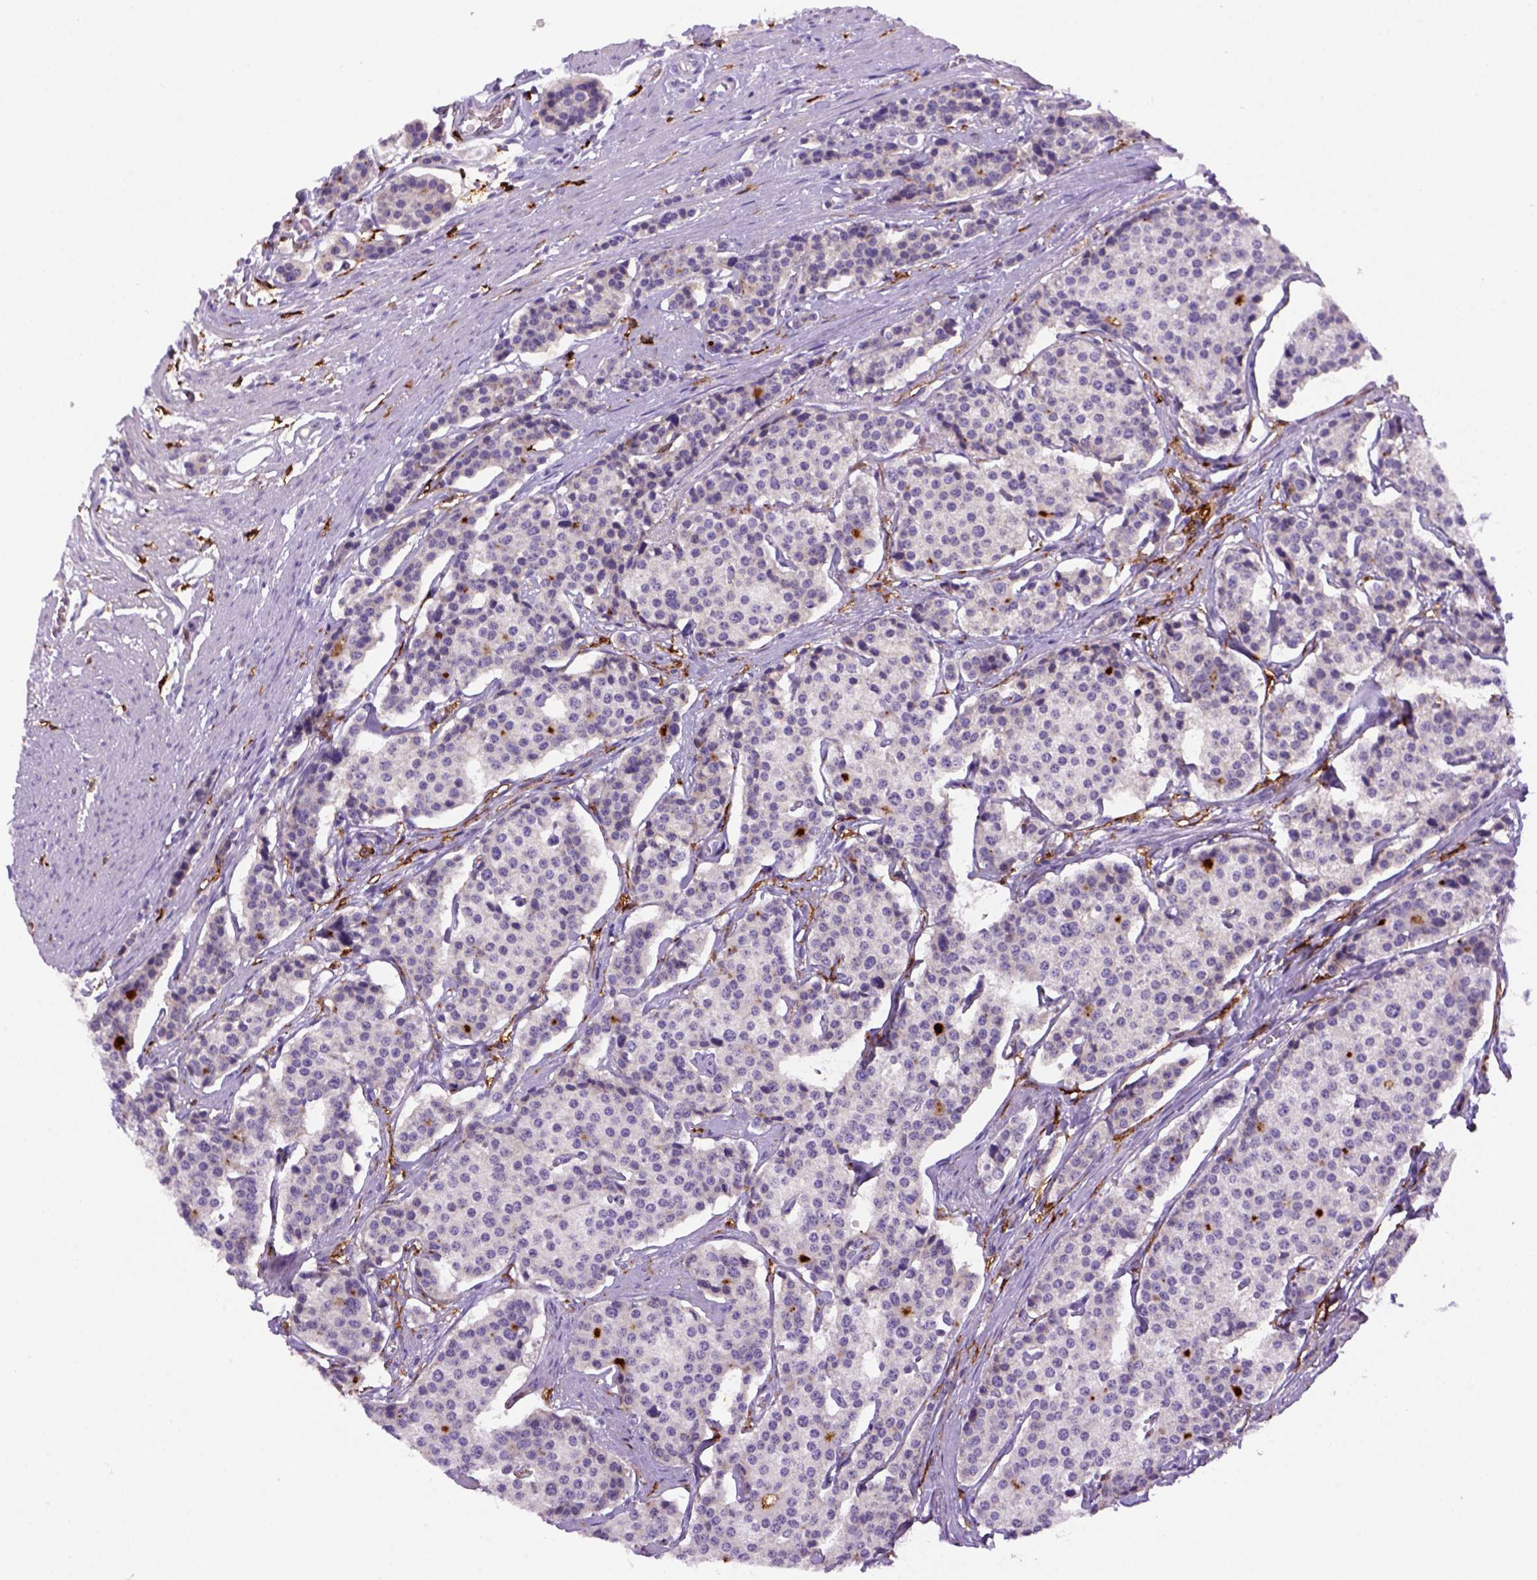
{"staining": {"intensity": "negative", "quantity": "none", "location": "none"}, "tissue": "carcinoid", "cell_type": "Tumor cells", "image_type": "cancer", "snomed": [{"axis": "morphology", "description": "Carcinoid, malignant, NOS"}, {"axis": "topography", "description": "Small intestine"}], "caption": "Immunohistochemical staining of carcinoid (malignant) displays no significant staining in tumor cells.", "gene": "CD14", "patient": {"sex": "female", "age": 65}}